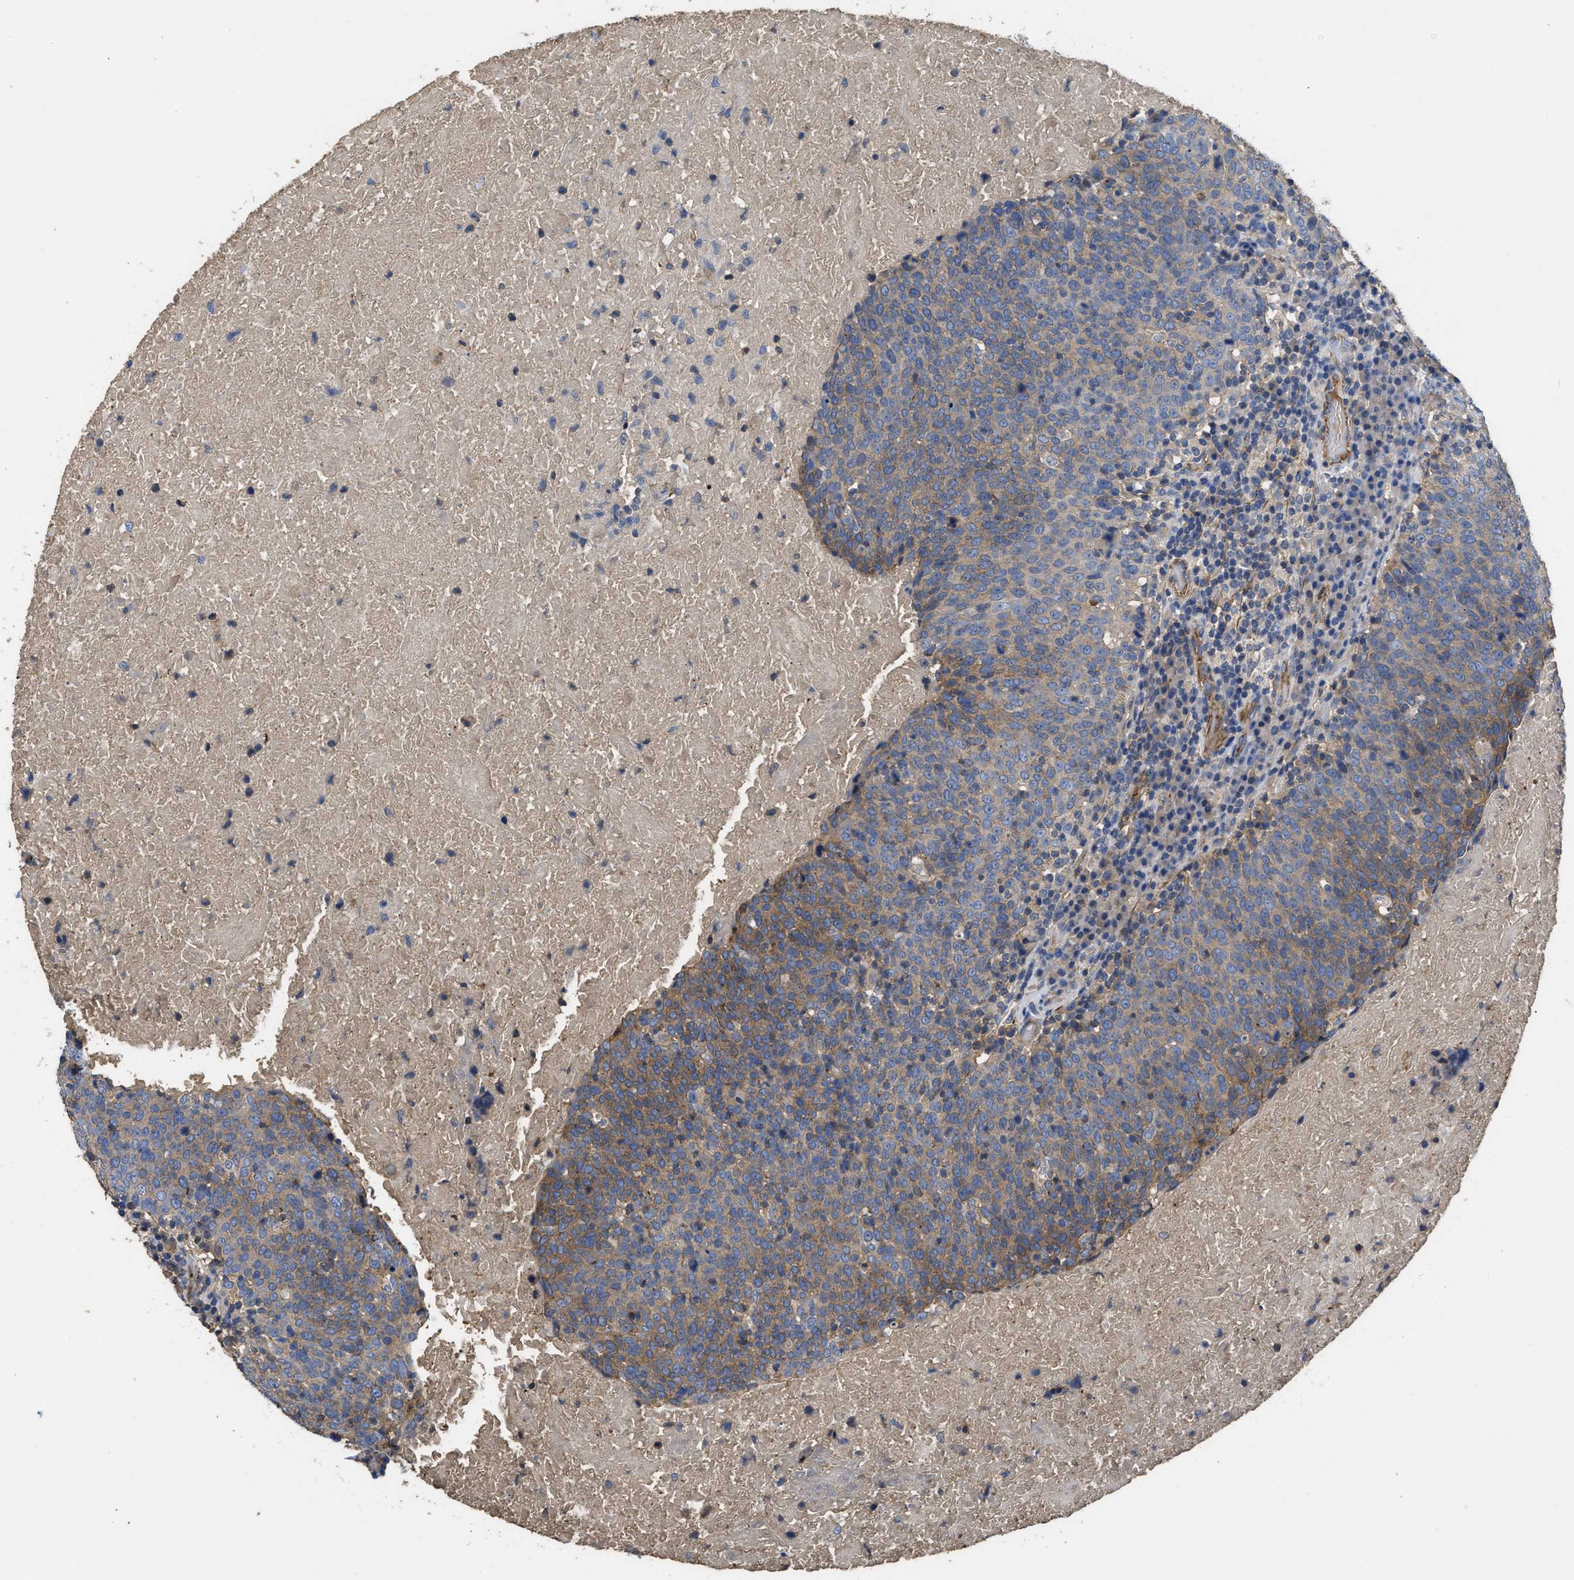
{"staining": {"intensity": "weak", "quantity": "25%-75%", "location": "cytoplasmic/membranous"}, "tissue": "head and neck cancer", "cell_type": "Tumor cells", "image_type": "cancer", "snomed": [{"axis": "morphology", "description": "Squamous cell carcinoma, NOS"}, {"axis": "morphology", "description": "Squamous cell carcinoma, metastatic, NOS"}, {"axis": "topography", "description": "Lymph node"}, {"axis": "topography", "description": "Head-Neck"}], "caption": "Tumor cells reveal low levels of weak cytoplasmic/membranous expression in approximately 25%-75% of cells in squamous cell carcinoma (head and neck). The protein of interest is stained brown, and the nuclei are stained in blue (DAB (3,3'-diaminobenzidine) IHC with brightfield microscopy, high magnification).", "gene": "USP4", "patient": {"sex": "male", "age": 62}}